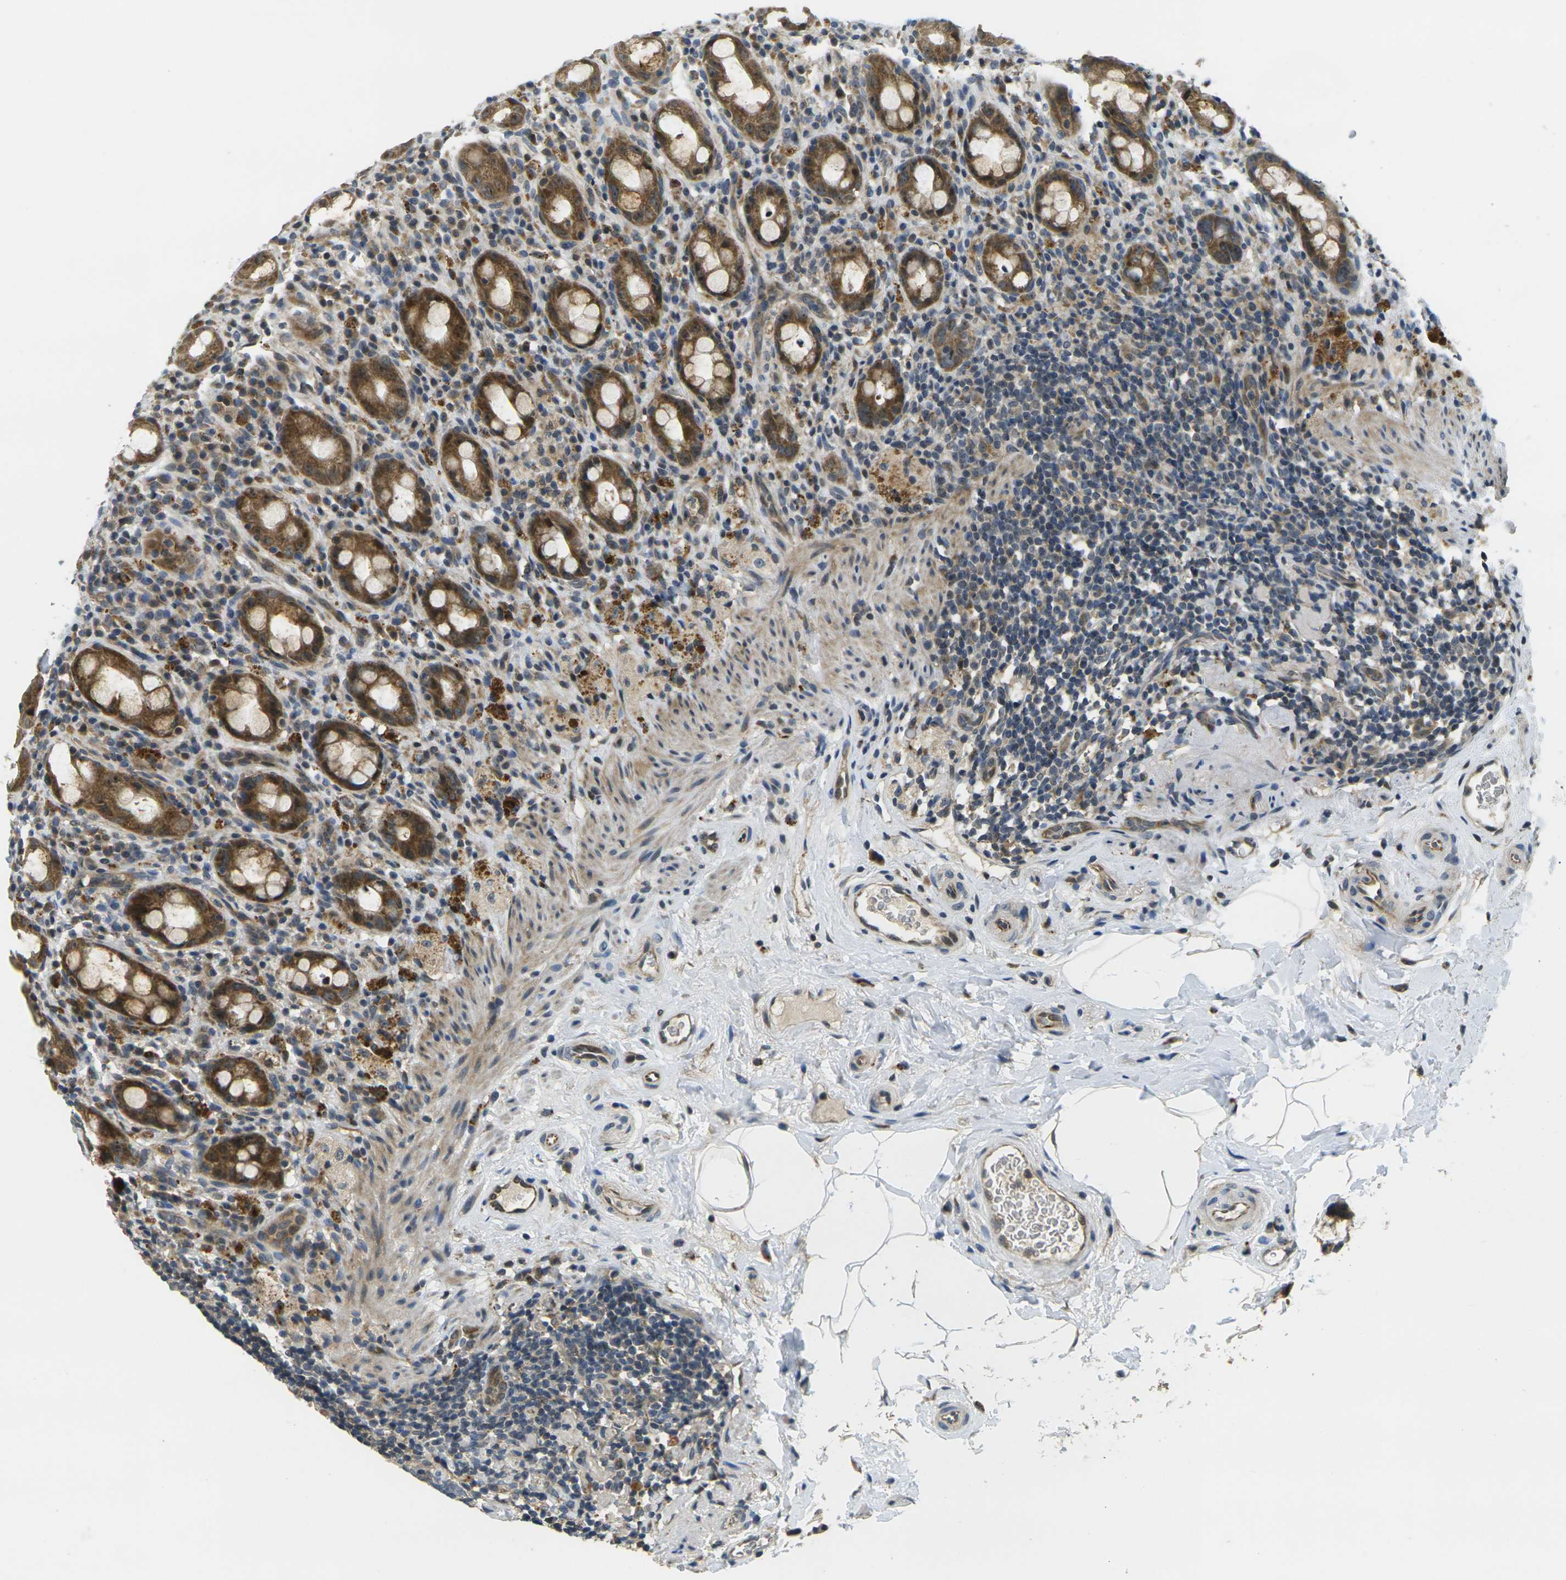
{"staining": {"intensity": "strong", "quantity": ">75%", "location": "cytoplasmic/membranous"}, "tissue": "rectum", "cell_type": "Glandular cells", "image_type": "normal", "snomed": [{"axis": "morphology", "description": "Normal tissue, NOS"}, {"axis": "topography", "description": "Rectum"}], "caption": "Unremarkable rectum shows strong cytoplasmic/membranous staining in approximately >75% of glandular cells.", "gene": "MINAR2", "patient": {"sex": "male", "age": 44}}